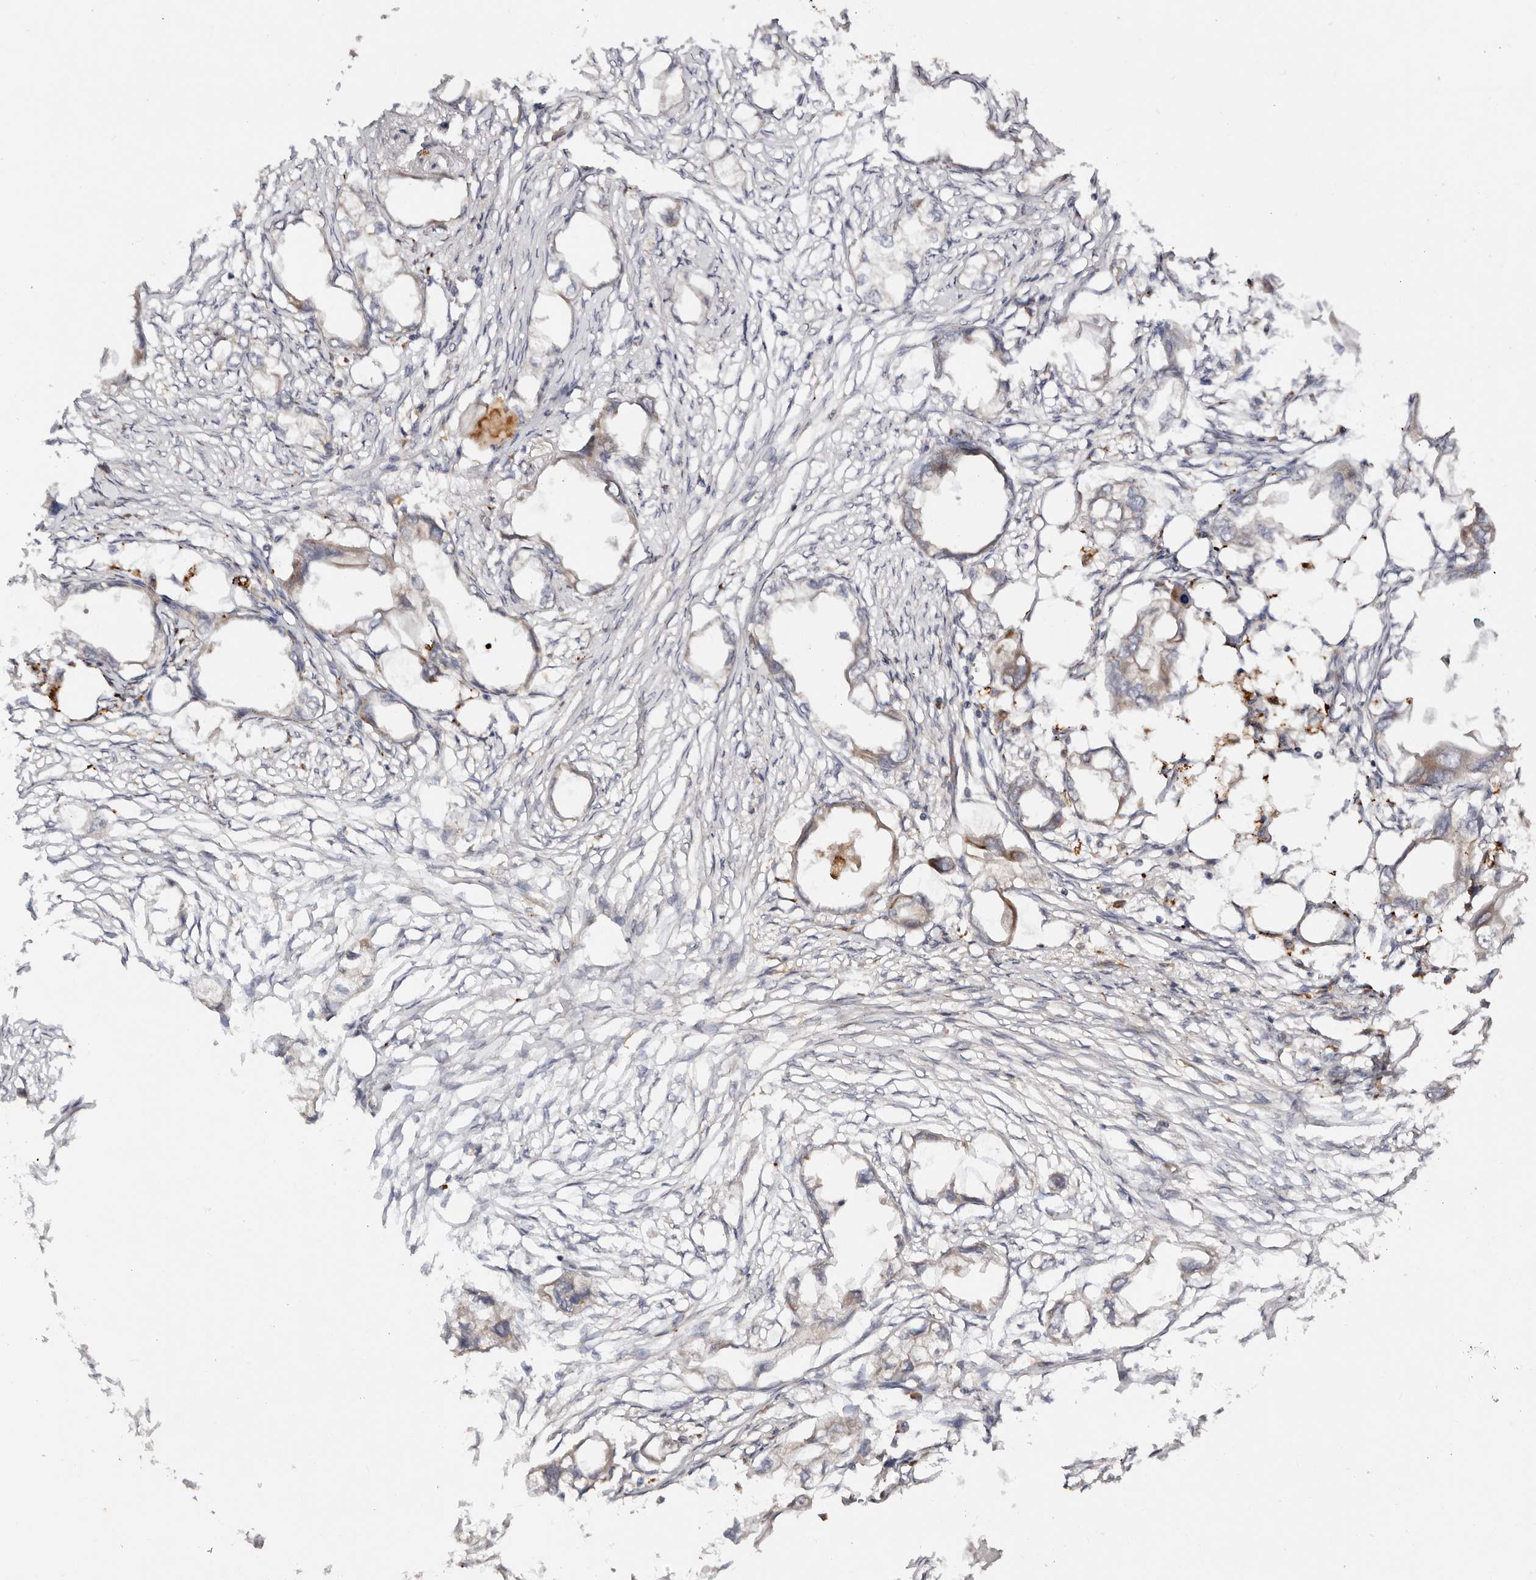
{"staining": {"intensity": "weak", "quantity": "<25%", "location": "cytoplasmic/membranous"}, "tissue": "endometrial cancer", "cell_type": "Tumor cells", "image_type": "cancer", "snomed": [{"axis": "morphology", "description": "Adenocarcinoma, NOS"}, {"axis": "morphology", "description": "Adenocarcinoma, metastatic, NOS"}, {"axis": "topography", "description": "Adipose tissue"}, {"axis": "topography", "description": "Endometrium"}], "caption": "Tumor cells are negative for protein expression in human endometrial cancer.", "gene": "DENND11", "patient": {"sex": "female", "age": 67}}